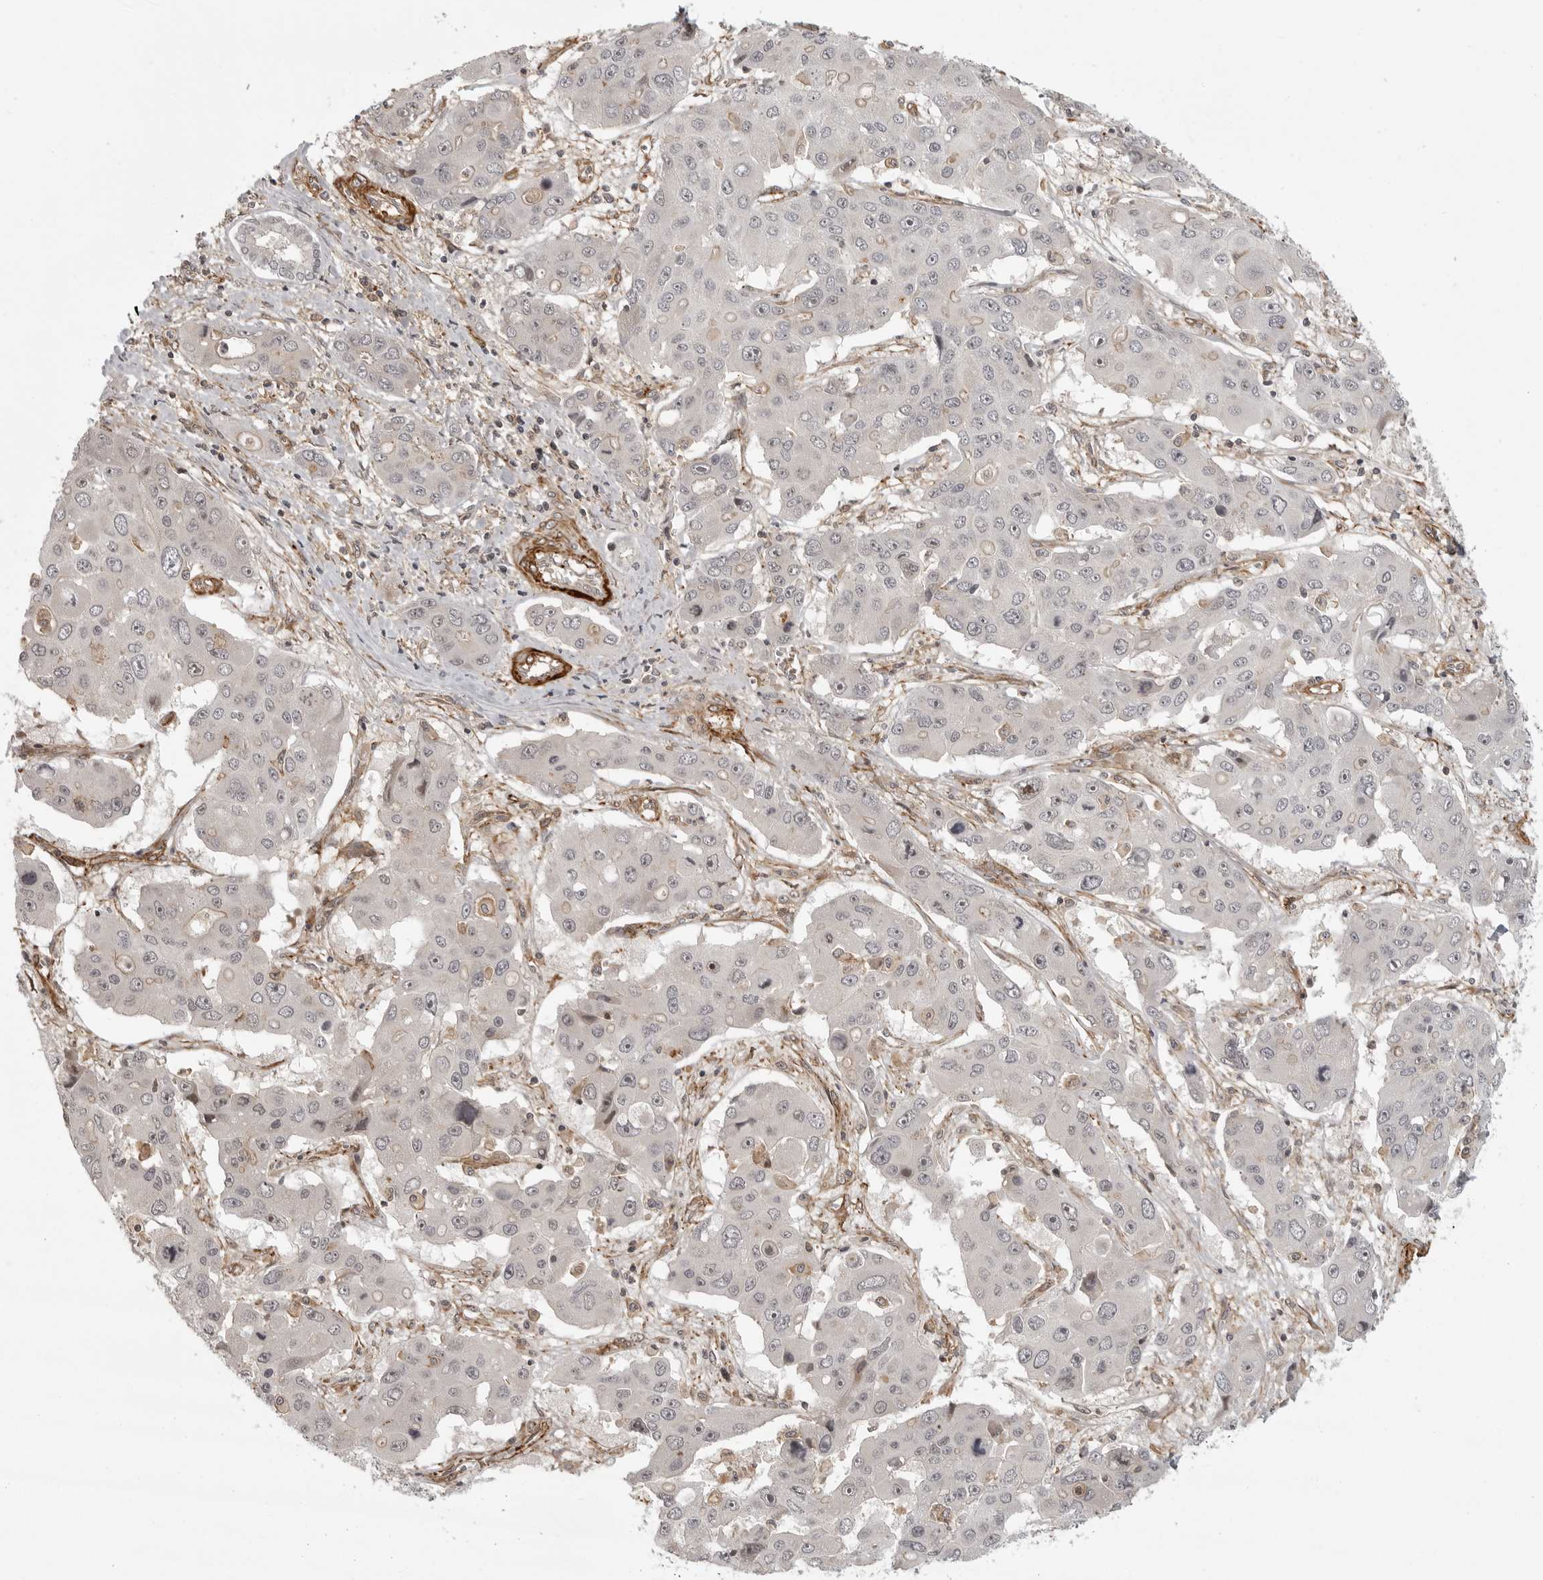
{"staining": {"intensity": "negative", "quantity": "none", "location": "none"}, "tissue": "liver cancer", "cell_type": "Tumor cells", "image_type": "cancer", "snomed": [{"axis": "morphology", "description": "Cholangiocarcinoma"}, {"axis": "topography", "description": "Liver"}], "caption": "Photomicrograph shows no significant protein expression in tumor cells of cholangiocarcinoma (liver). (Stains: DAB (3,3'-diaminobenzidine) immunohistochemistry (IHC) with hematoxylin counter stain, Microscopy: brightfield microscopy at high magnification).", "gene": "TUT4", "patient": {"sex": "male", "age": 67}}